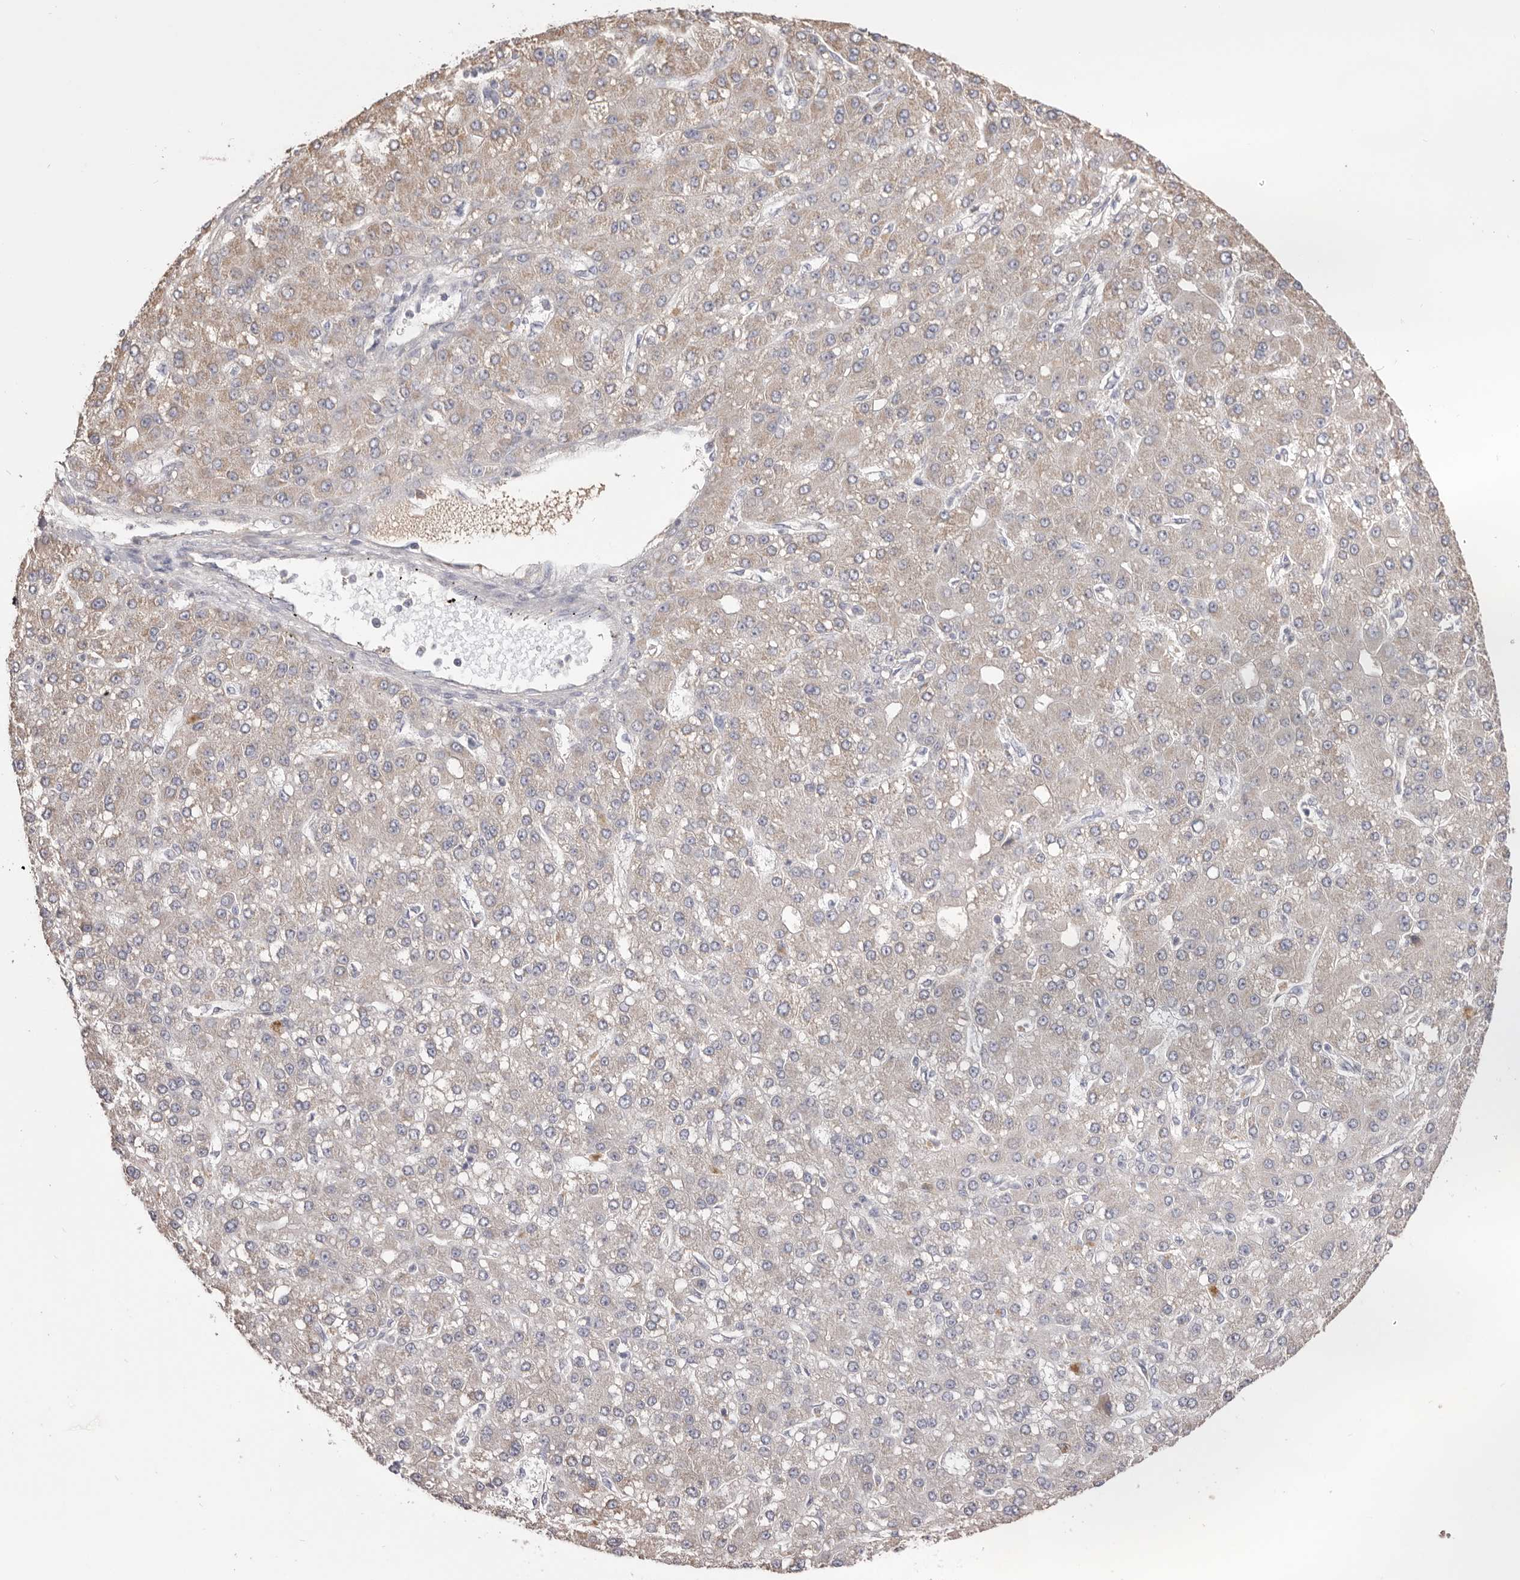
{"staining": {"intensity": "weak", "quantity": "<25%", "location": "cytoplasmic/membranous"}, "tissue": "liver cancer", "cell_type": "Tumor cells", "image_type": "cancer", "snomed": [{"axis": "morphology", "description": "Carcinoma, Hepatocellular, NOS"}, {"axis": "topography", "description": "Liver"}], "caption": "High magnification brightfield microscopy of liver cancer stained with DAB (brown) and counterstained with hematoxylin (blue): tumor cells show no significant expression.", "gene": "HCAR2", "patient": {"sex": "male", "age": 67}}